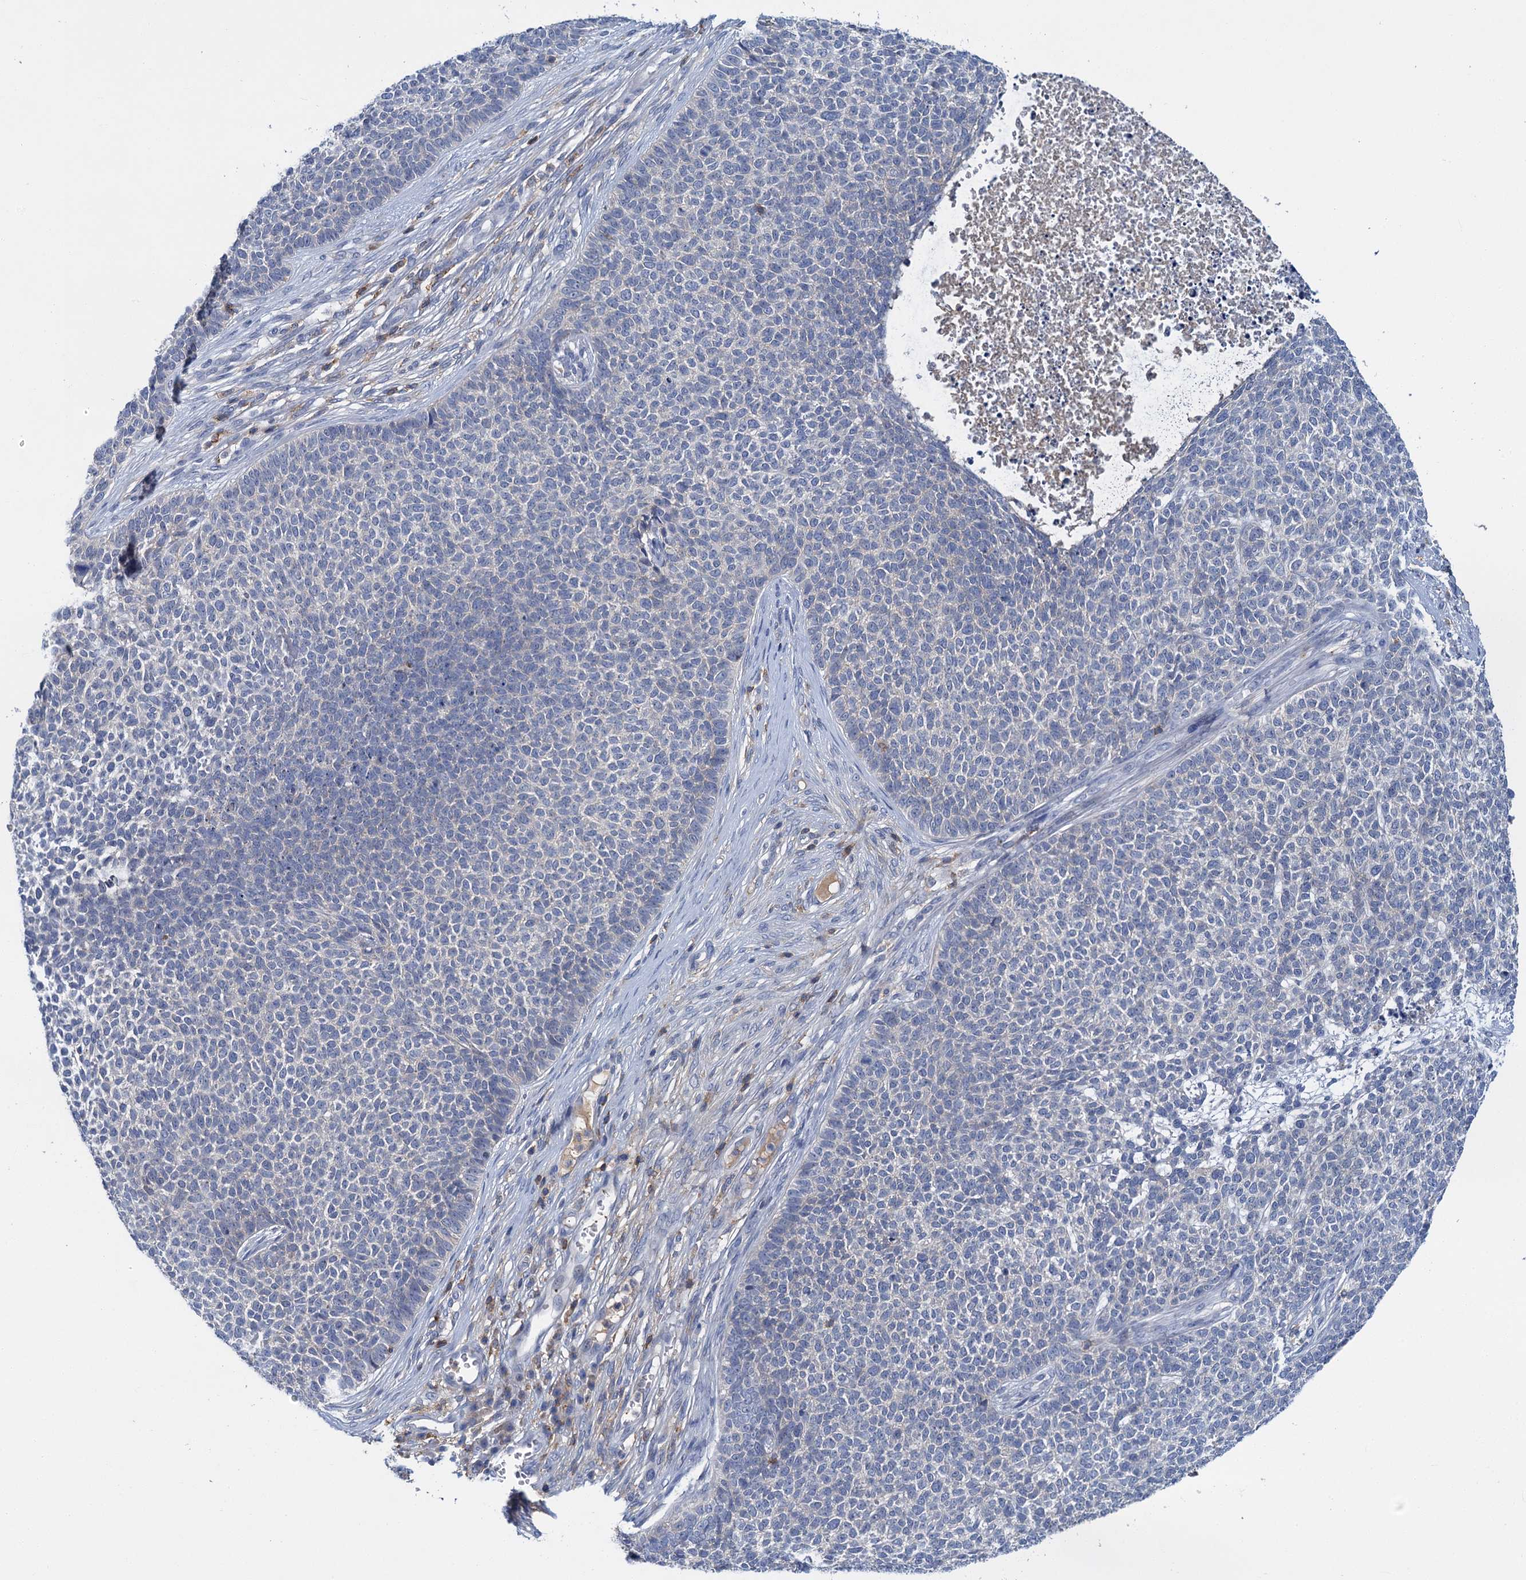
{"staining": {"intensity": "negative", "quantity": "none", "location": "none"}, "tissue": "skin cancer", "cell_type": "Tumor cells", "image_type": "cancer", "snomed": [{"axis": "morphology", "description": "Basal cell carcinoma"}, {"axis": "topography", "description": "Skin"}], "caption": "A histopathology image of skin basal cell carcinoma stained for a protein displays no brown staining in tumor cells.", "gene": "FGFR2", "patient": {"sex": "female", "age": 84}}